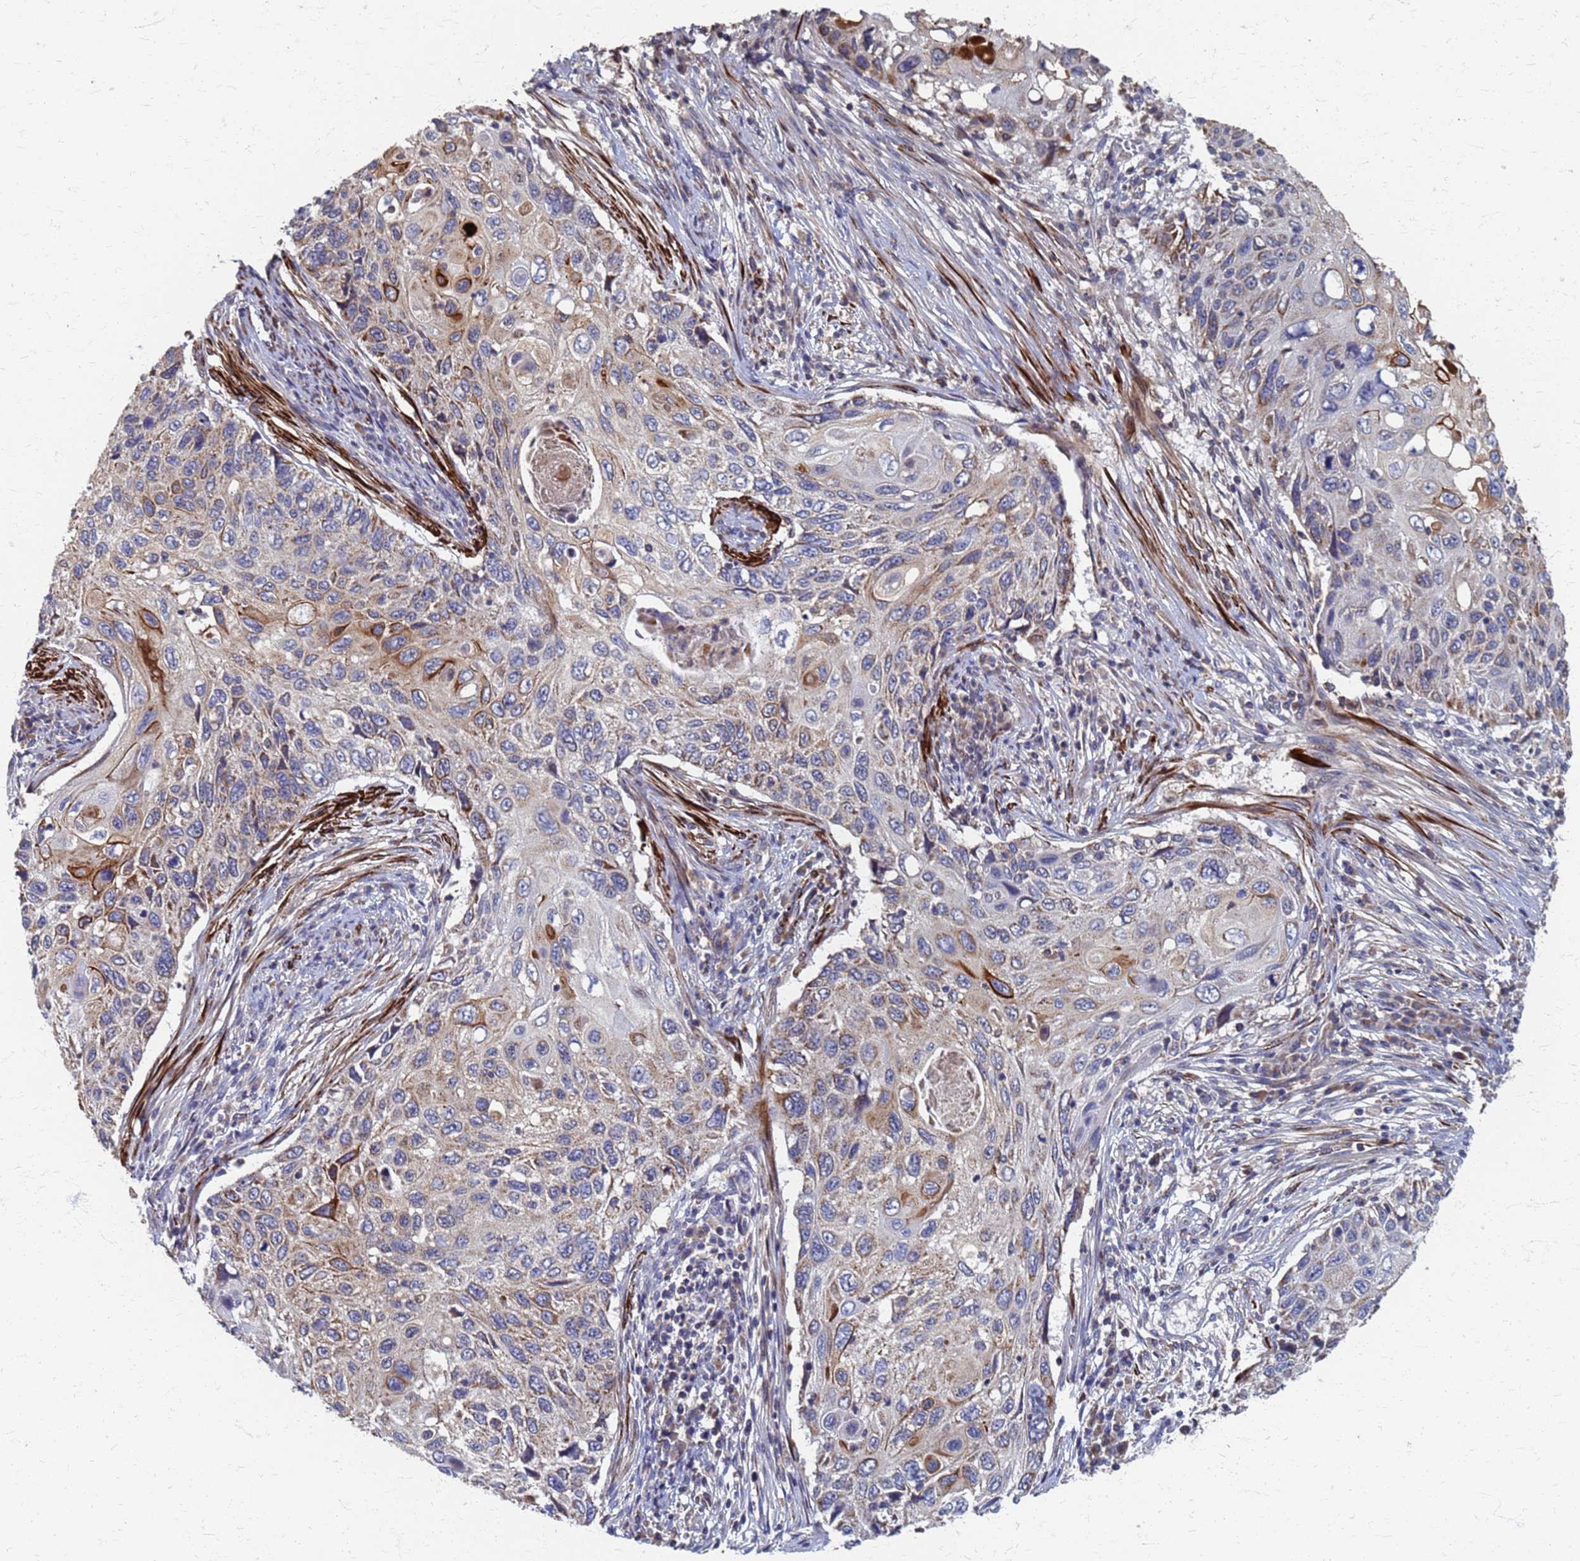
{"staining": {"intensity": "moderate", "quantity": "<25%", "location": "cytoplasmic/membranous"}, "tissue": "cervical cancer", "cell_type": "Tumor cells", "image_type": "cancer", "snomed": [{"axis": "morphology", "description": "Squamous cell carcinoma, NOS"}, {"axis": "topography", "description": "Cervix"}], "caption": "An IHC photomicrograph of tumor tissue is shown. Protein staining in brown labels moderate cytoplasmic/membranous positivity in cervical cancer (squamous cell carcinoma) within tumor cells. The protein is stained brown, and the nuclei are stained in blue (DAB (3,3'-diaminobenzidine) IHC with brightfield microscopy, high magnification).", "gene": "ATPAF1", "patient": {"sex": "female", "age": 70}}